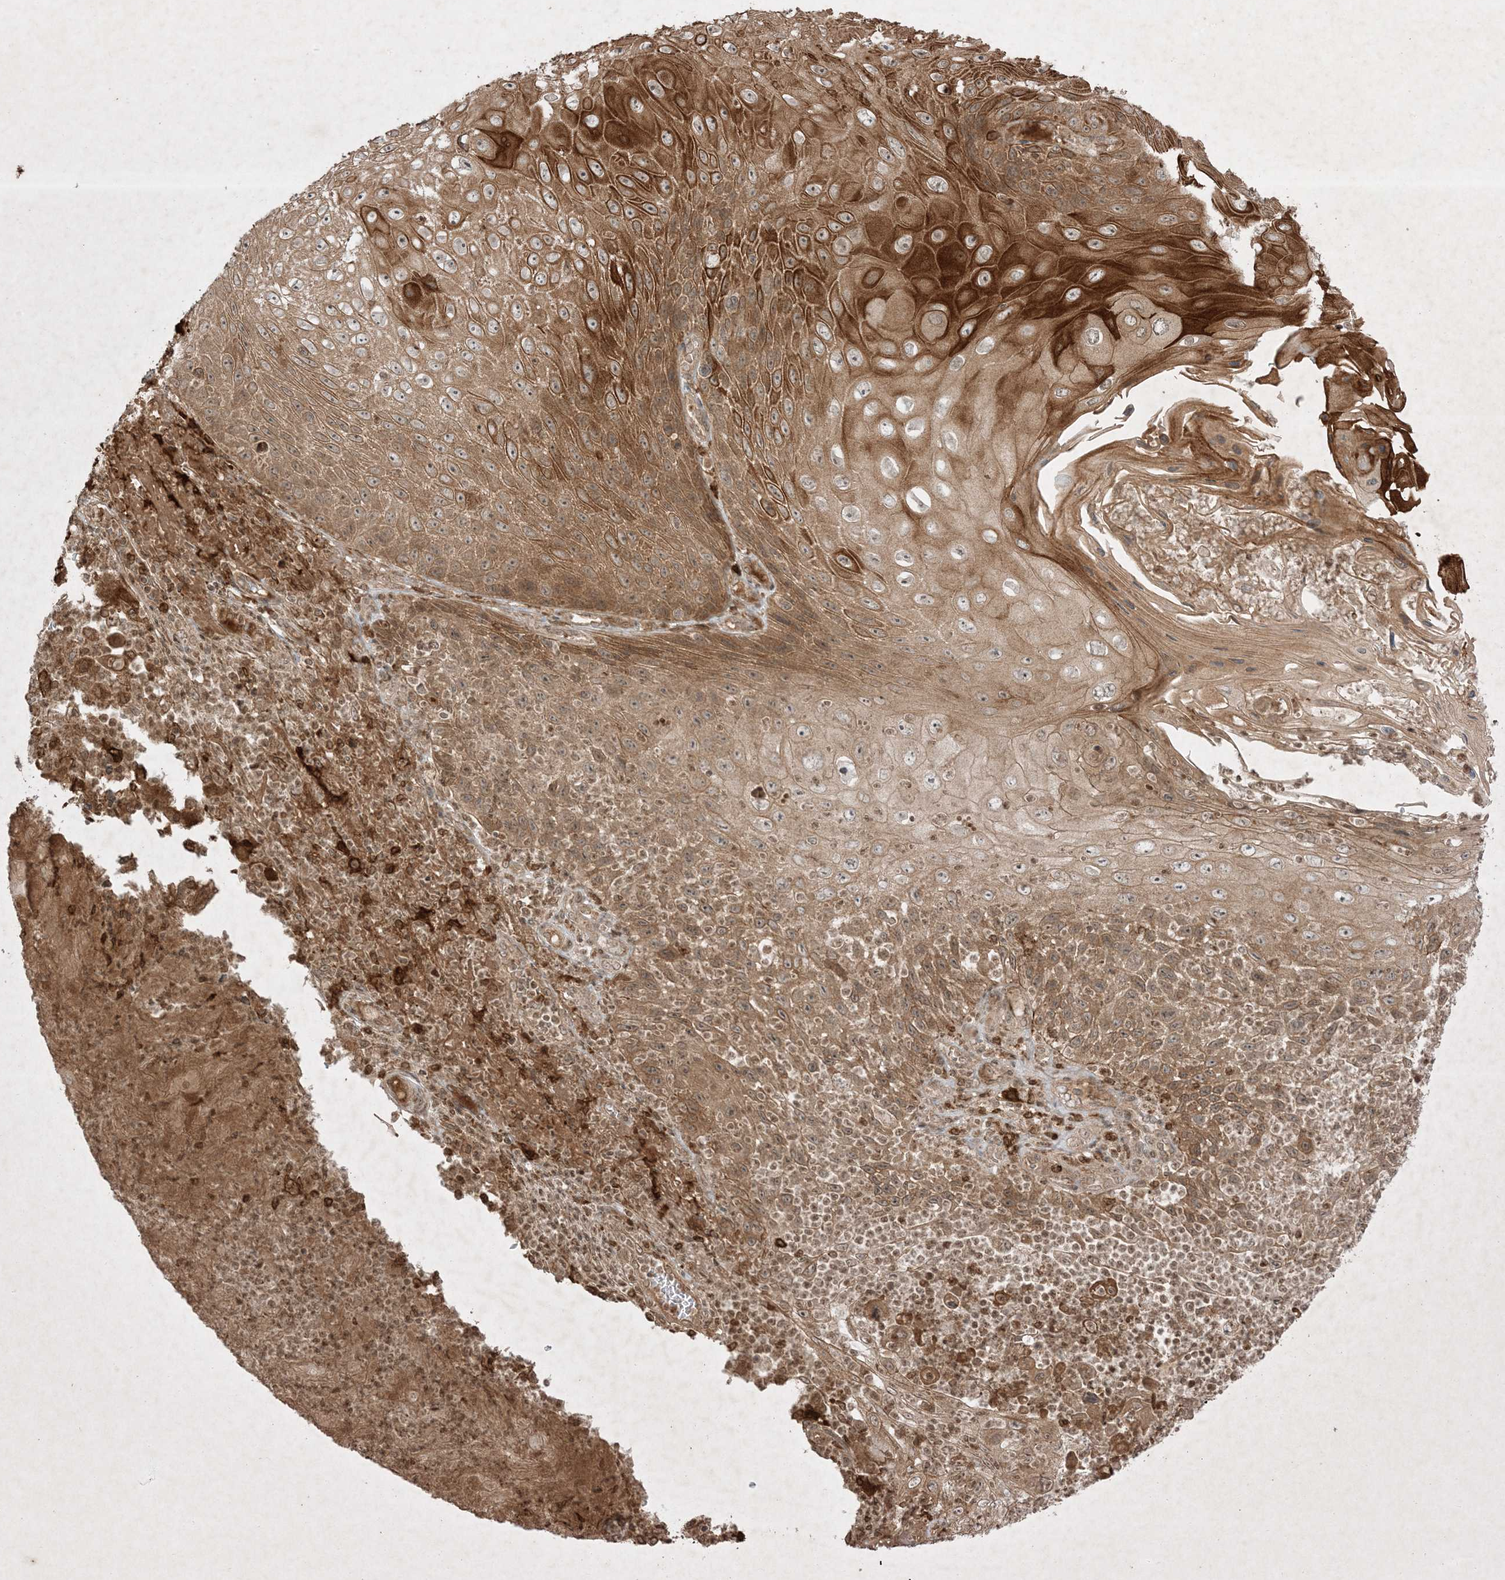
{"staining": {"intensity": "strong", "quantity": "25%-75%", "location": "cytoplasmic/membranous"}, "tissue": "skin cancer", "cell_type": "Tumor cells", "image_type": "cancer", "snomed": [{"axis": "morphology", "description": "Squamous cell carcinoma, NOS"}, {"axis": "topography", "description": "Skin"}], "caption": "Protein expression analysis of squamous cell carcinoma (skin) demonstrates strong cytoplasmic/membranous staining in about 25%-75% of tumor cells.", "gene": "PTK6", "patient": {"sex": "female", "age": 88}}